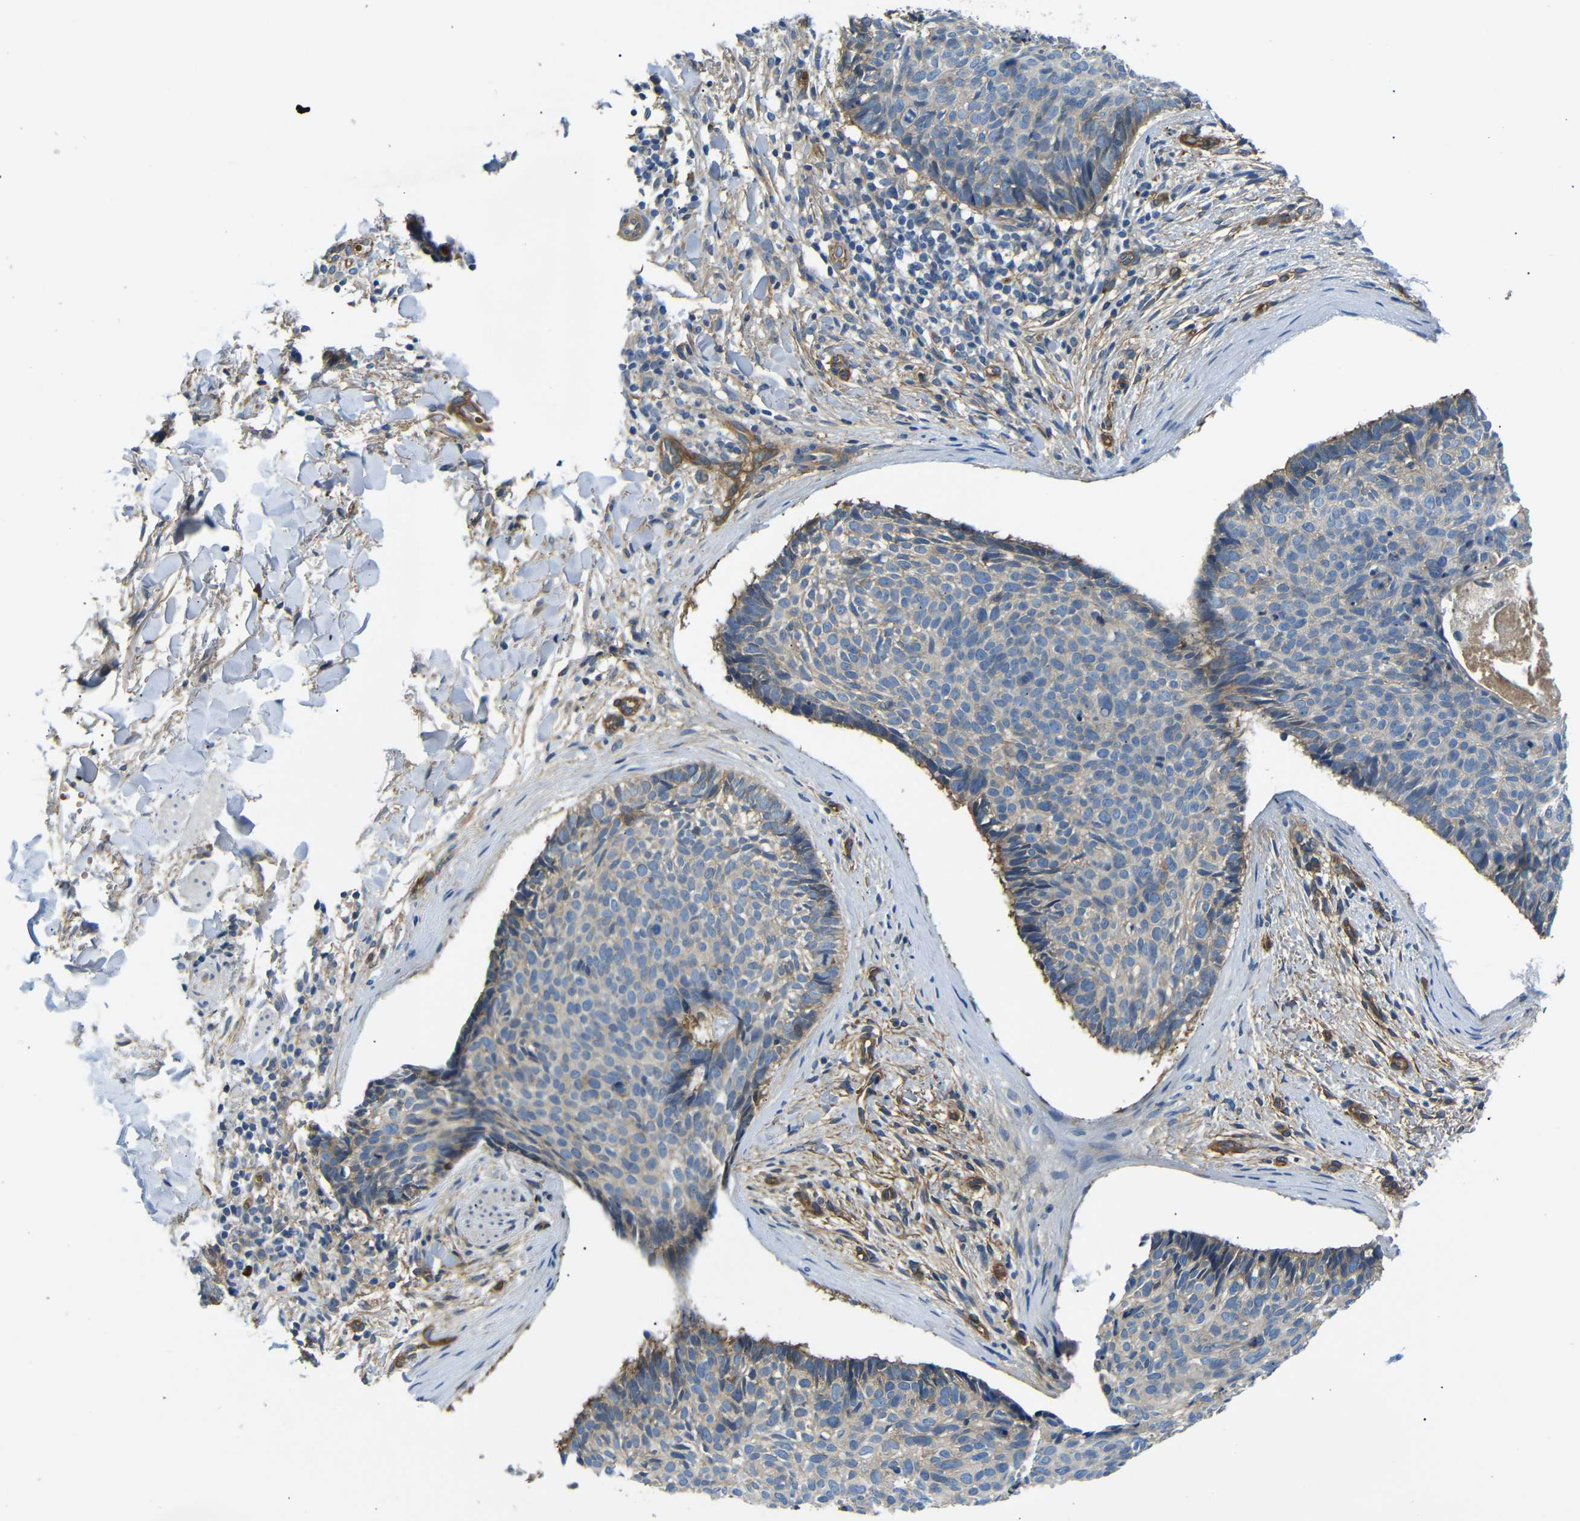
{"staining": {"intensity": "moderate", "quantity": "<25%", "location": "cytoplasmic/membranous"}, "tissue": "skin cancer", "cell_type": "Tumor cells", "image_type": "cancer", "snomed": [{"axis": "morphology", "description": "Normal tissue, NOS"}, {"axis": "morphology", "description": "Basal cell carcinoma"}, {"axis": "topography", "description": "Skin"}], "caption": "Immunohistochemistry (IHC) (DAB (3,3'-diaminobenzidine)) staining of human skin basal cell carcinoma reveals moderate cytoplasmic/membranous protein positivity in about <25% of tumor cells.", "gene": "MYO1B", "patient": {"sex": "female", "age": 56}}